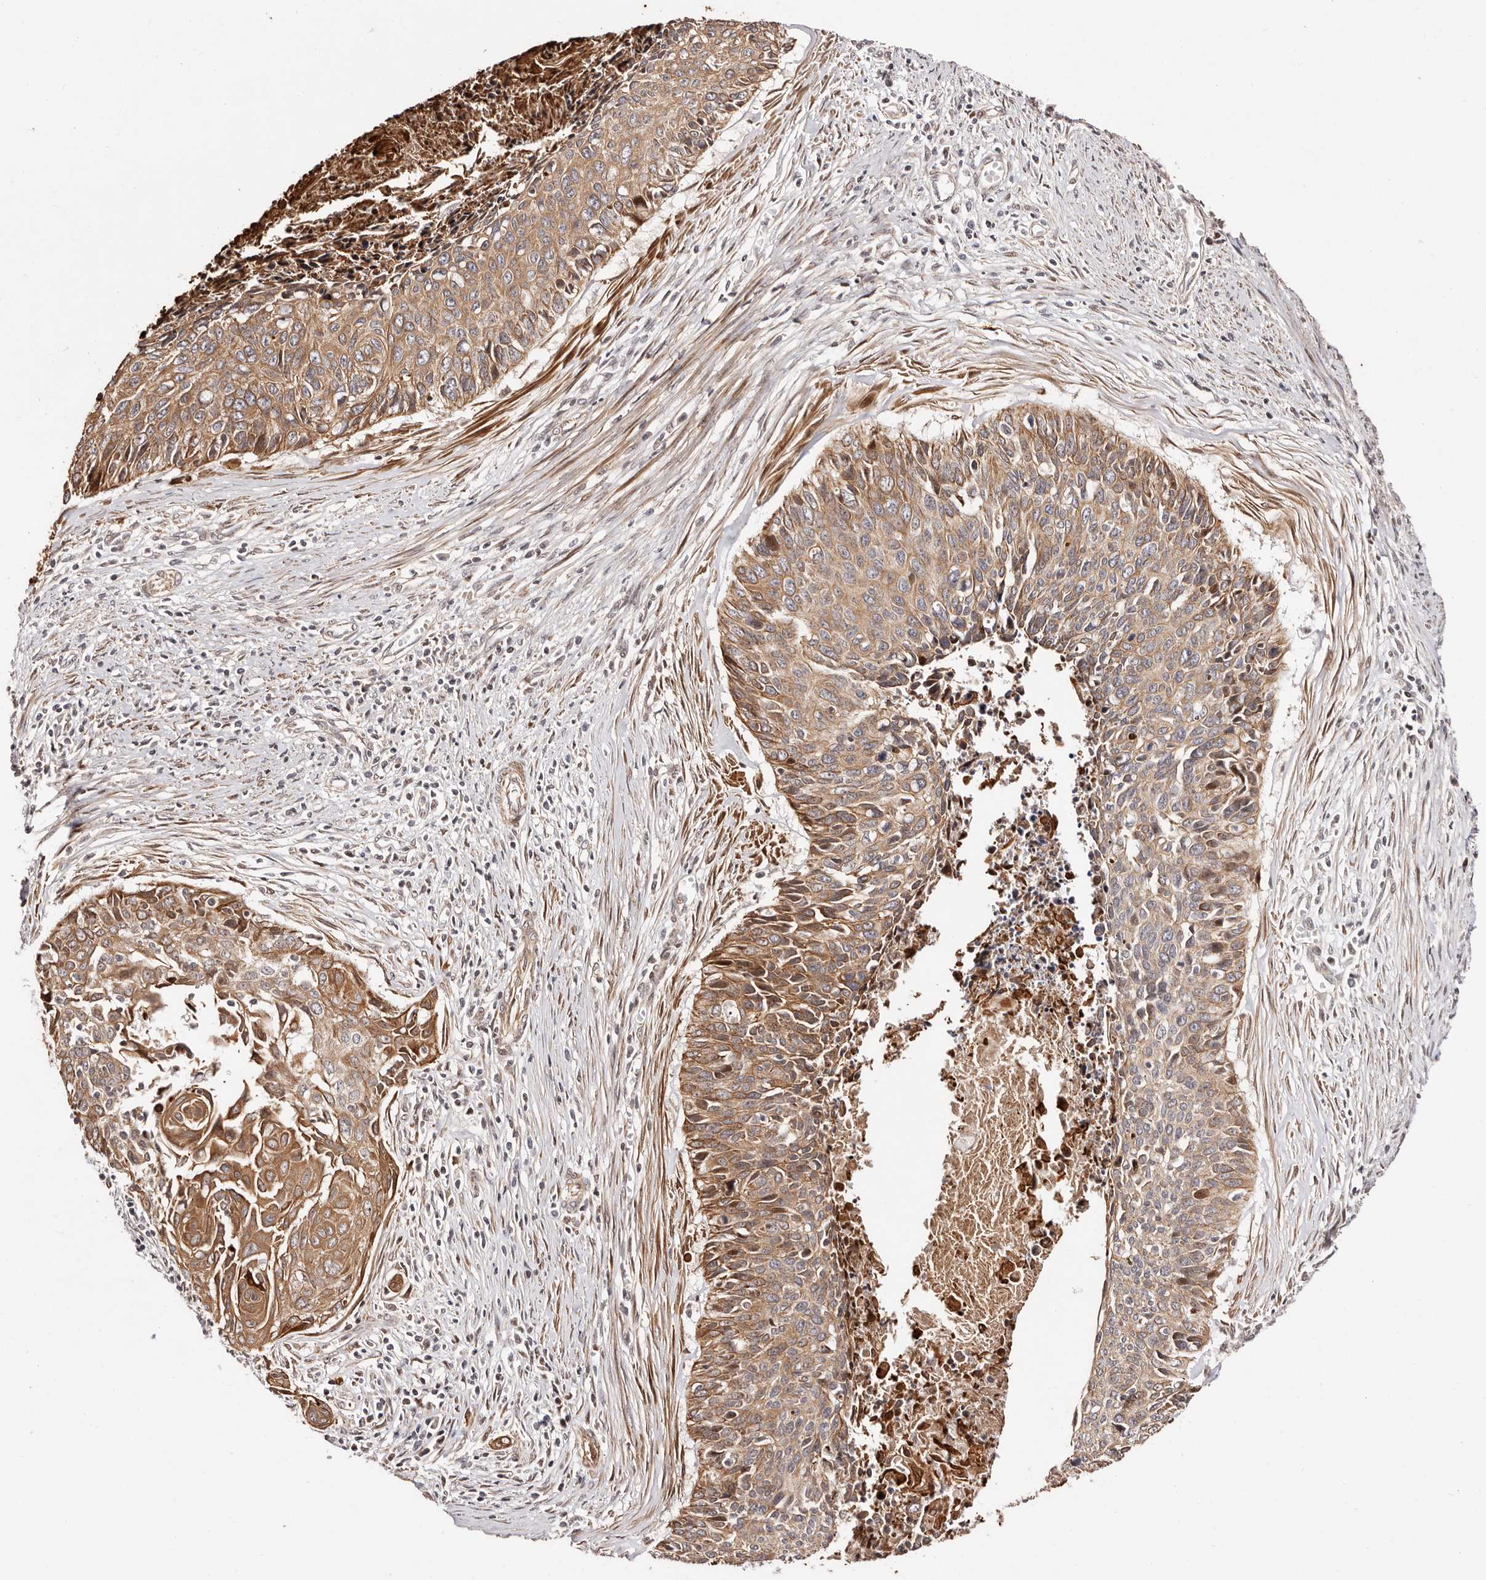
{"staining": {"intensity": "moderate", "quantity": ">75%", "location": "cytoplasmic/membranous"}, "tissue": "cervical cancer", "cell_type": "Tumor cells", "image_type": "cancer", "snomed": [{"axis": "morphology", "description": "Squamous cell carcinoma, NOS"}, {"axis": "topography", "description": "Cervix"}], "caption": "This histopathology image exhibits immunohistochemistry (IHC) staining of human squamous cell carcinoma (cervical), with medium moderate cytoplasmic/membranous positivity in about >75% of tumor cells.", "gene": "HIVEP3", "patient": {"sex": "female", "age": 55}}